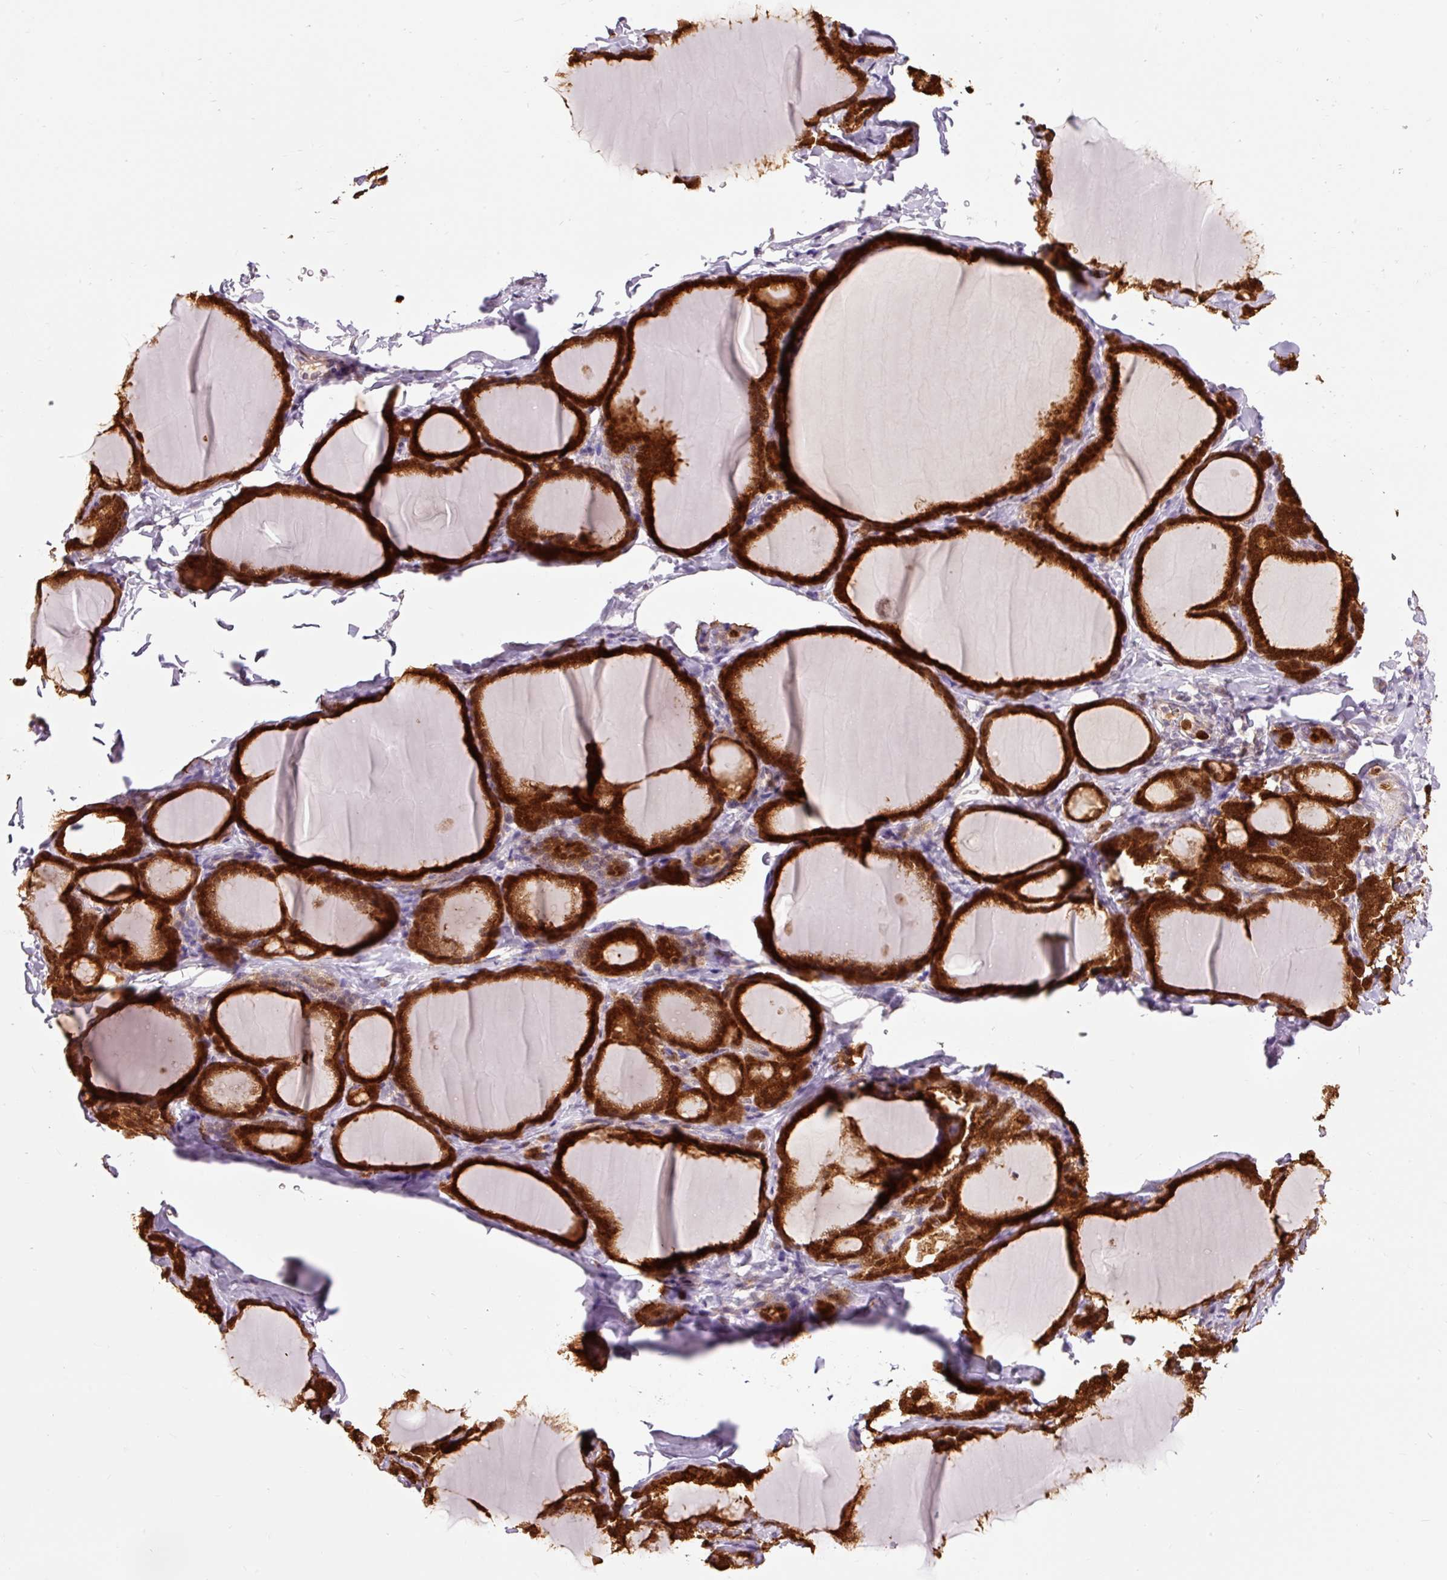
{"staining": {"intensity": "strong", "quantity": ">75%", "location": "cytoplasmic/membranous,nuclear"}, "tissue": "thyroid gland", "cell_type": "Glandular cells", "image_type": "normal", "snomed": [{"axis": "morphology", "description": "Normal tissue, NOS"}, {"axis": "topography", "description": "Thyroid gland"}], "caption": "Human thyroid gland stained with a brown dye reveals strong cytoplasmic/membranous,nuclear positive positivity in about >75% of glandular cells.", "gene": "PRDX5", "patient": {"sex": "female", "age": 31}}